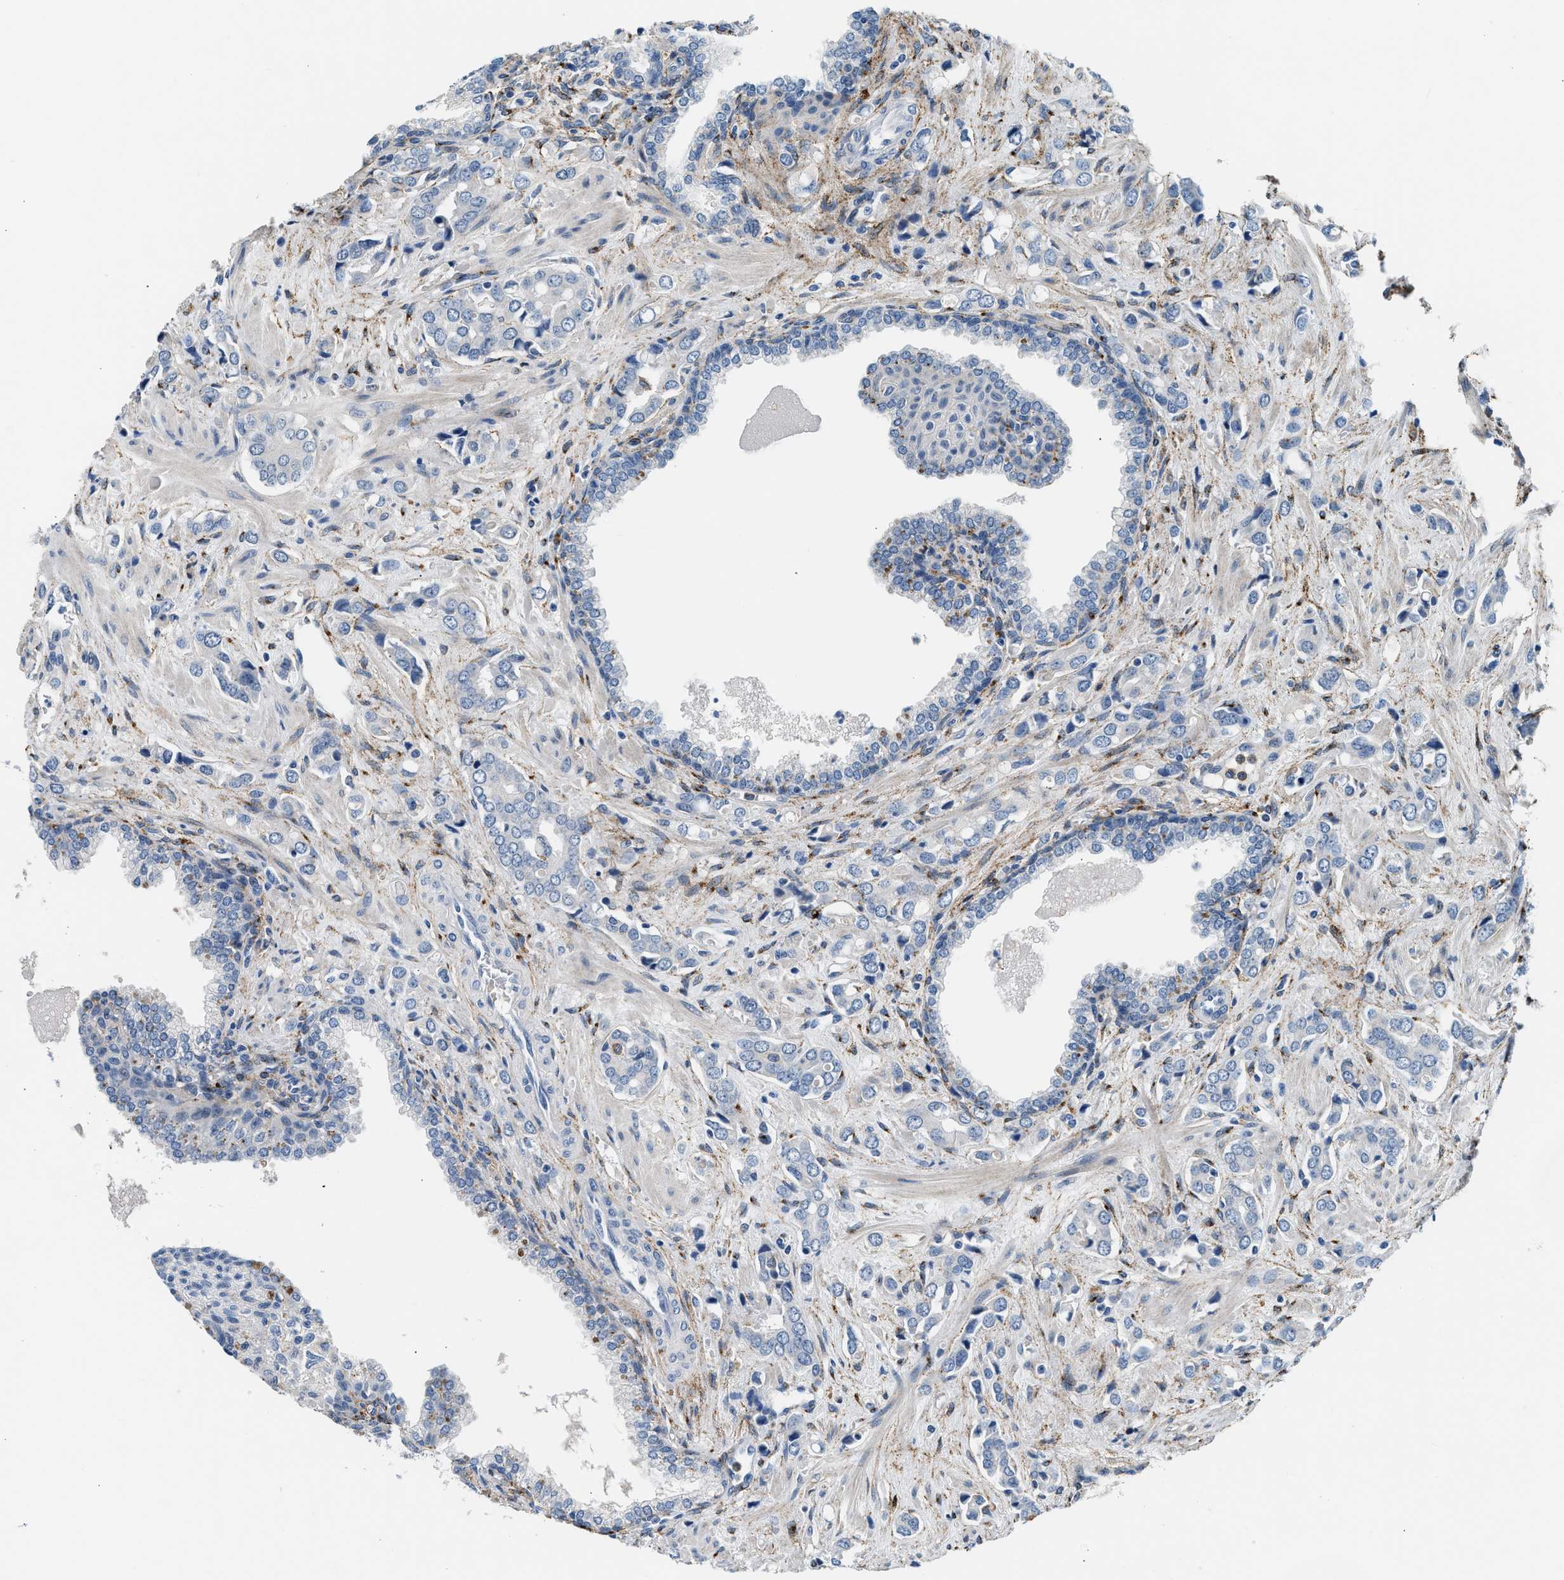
{"staining": {"intensity": "negative", "quantity": "none", "location": "none"}, "tissue": "prostate cancer", "cell_type": "Tumor cells", "image_type": "cancer", "snomed": [{"axis": "morphology", "description": "Adenocarcinoma, High grade"}, {"axis": "topography", "description": "Prostate"}], "caption": "Protein analysis of prostate cancer shows no significant expression in tumor cells.", "gene": "LRP1", "patient": {"sex": "male", "age": 52}}